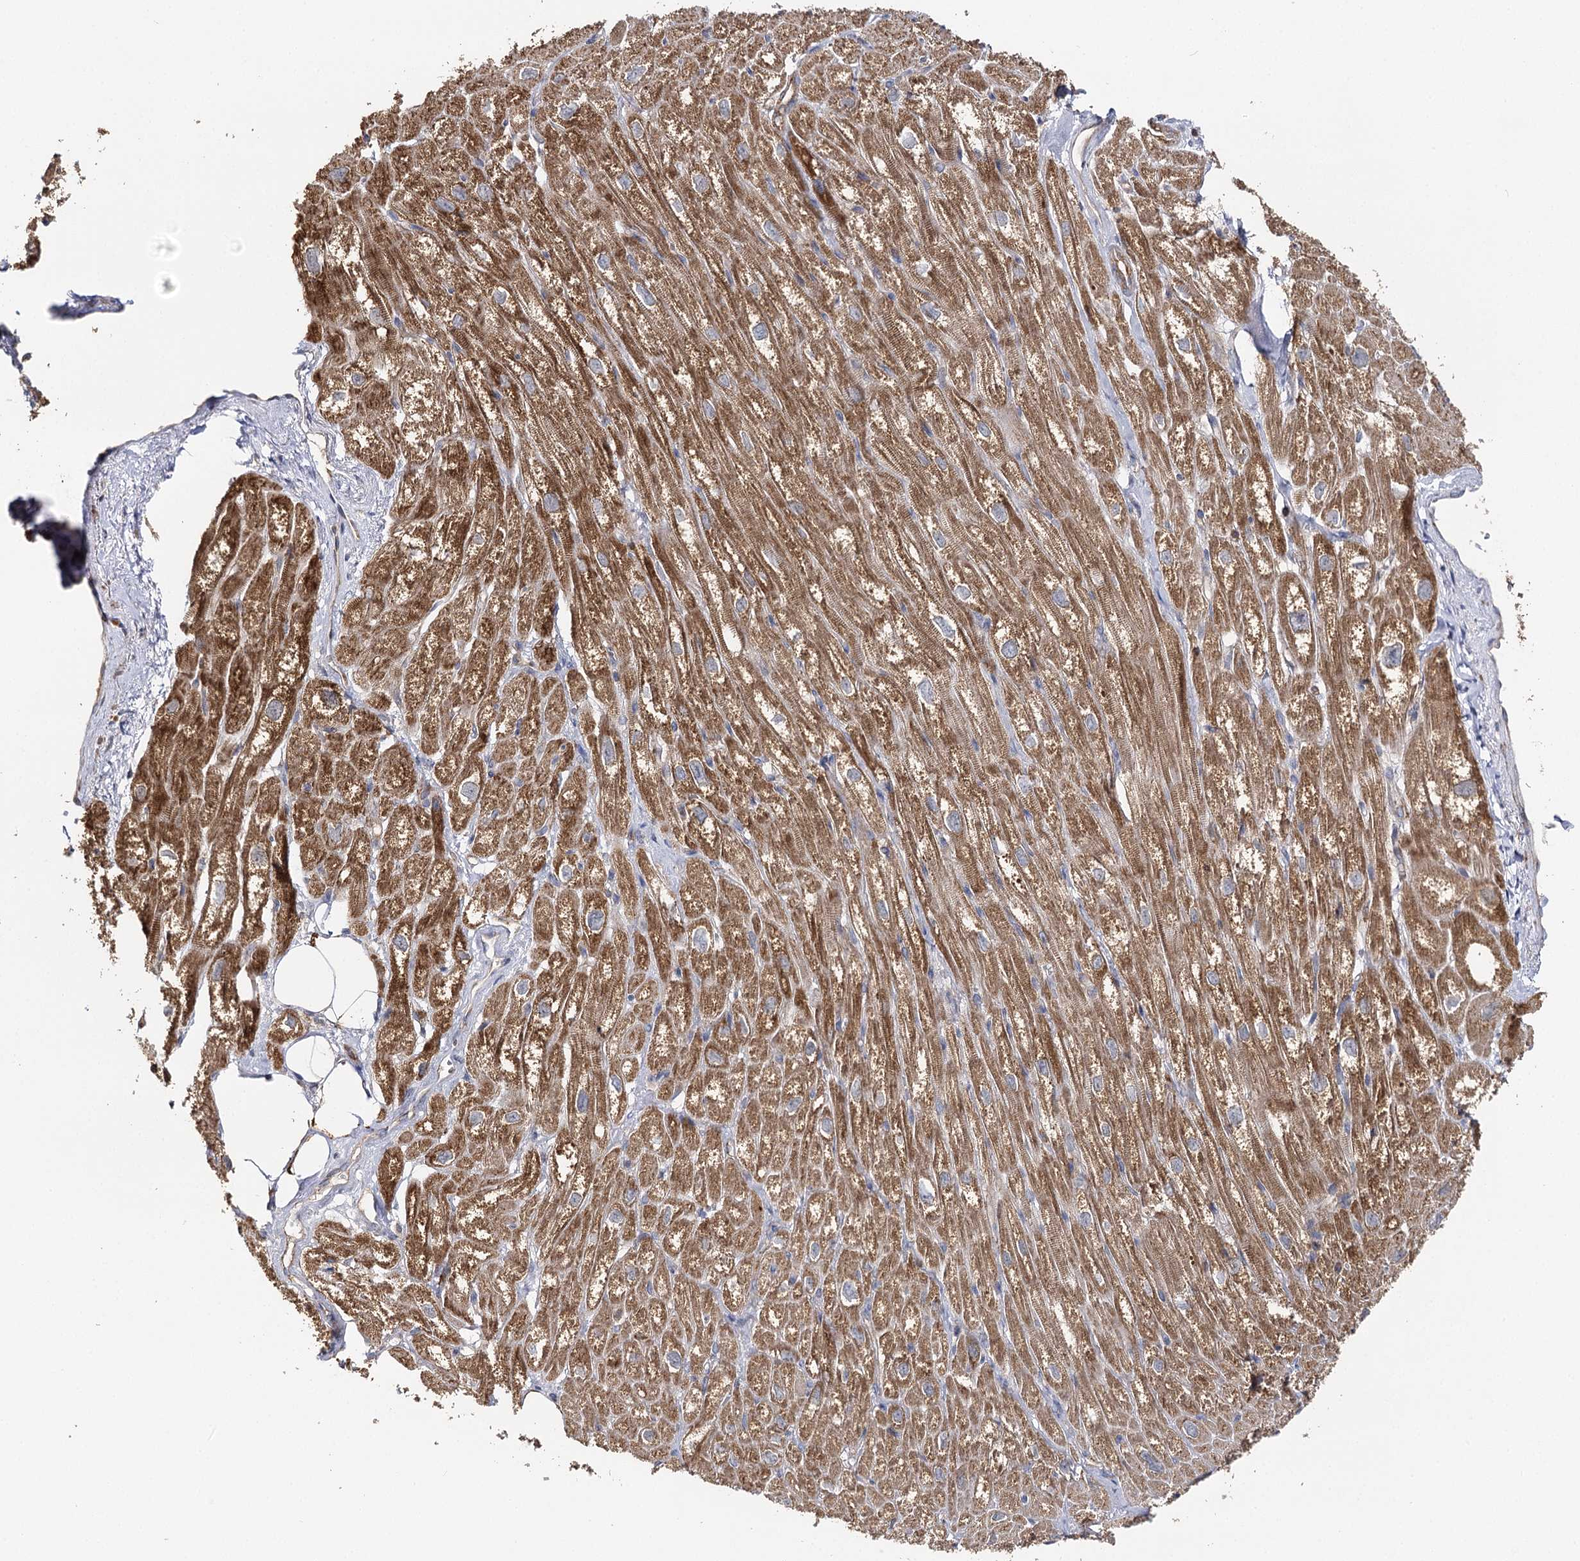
{"staining": {"intensity": "moderate", "quantity": ">75%", "location": "cytoplasmic/membranous"}, "tissue": "heart muscle", "cell_type": "Cardiomyocytes", "image_type": "normal", "snomed": [{"axis": "morphology", "description": "Normal tissue, NOS"}, {"axis": "topography", "description": "Heart"}], "caption": "The photomicrograph reveals staining of unremarkable heart muscle, revealing moderate cytoplasmic/membranous protein positivity (brown color) within cardiomyocytes.", "gene": "SEC24B", "patient": {"sex": "male", "age": 50}}